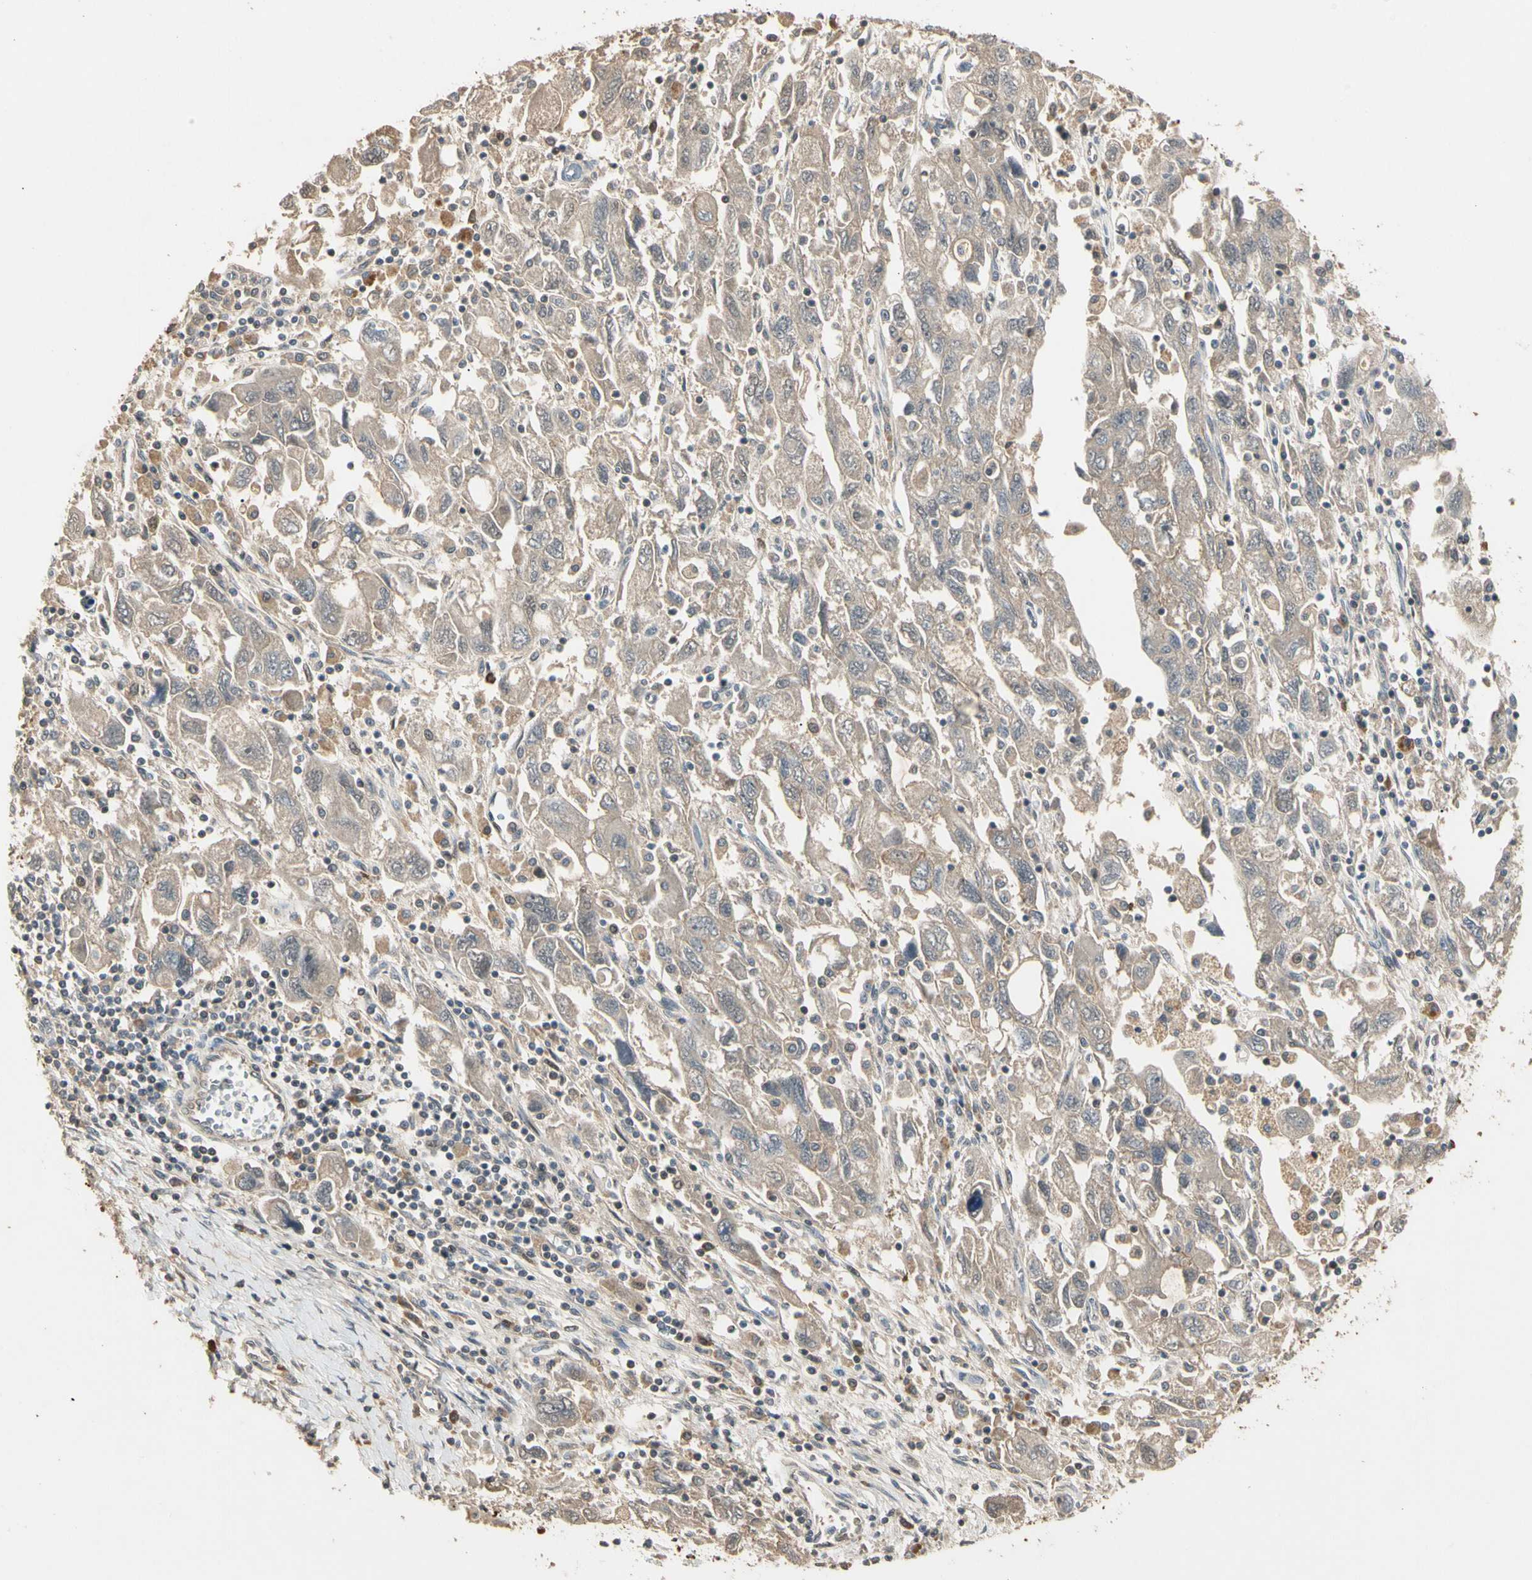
{"staining": {"intensity": "weak", "quantity": "25%-75%", "location": "cytoplasmic/membranous"}, "tissue": "ovarian cancer", "cell_type": "Tumor cells", "image_type": "cancer", "snomed": [{"axis": "morphology", "description": "Carcinoma, NOS"}, {"axis": "morphology", "description": "Cystadenocarcinoma, serous, NOS"}, {"axis": "topography", "description": "Ovary"}], "caption": "Ovarian cancer stained for a protein (brown) exhibits weak cytoplasmic/membranous positive positivity in about 25%-75% of tumor cells.", "gene": "ATG4C", "patient": {"sex": "female", "age": 69}}